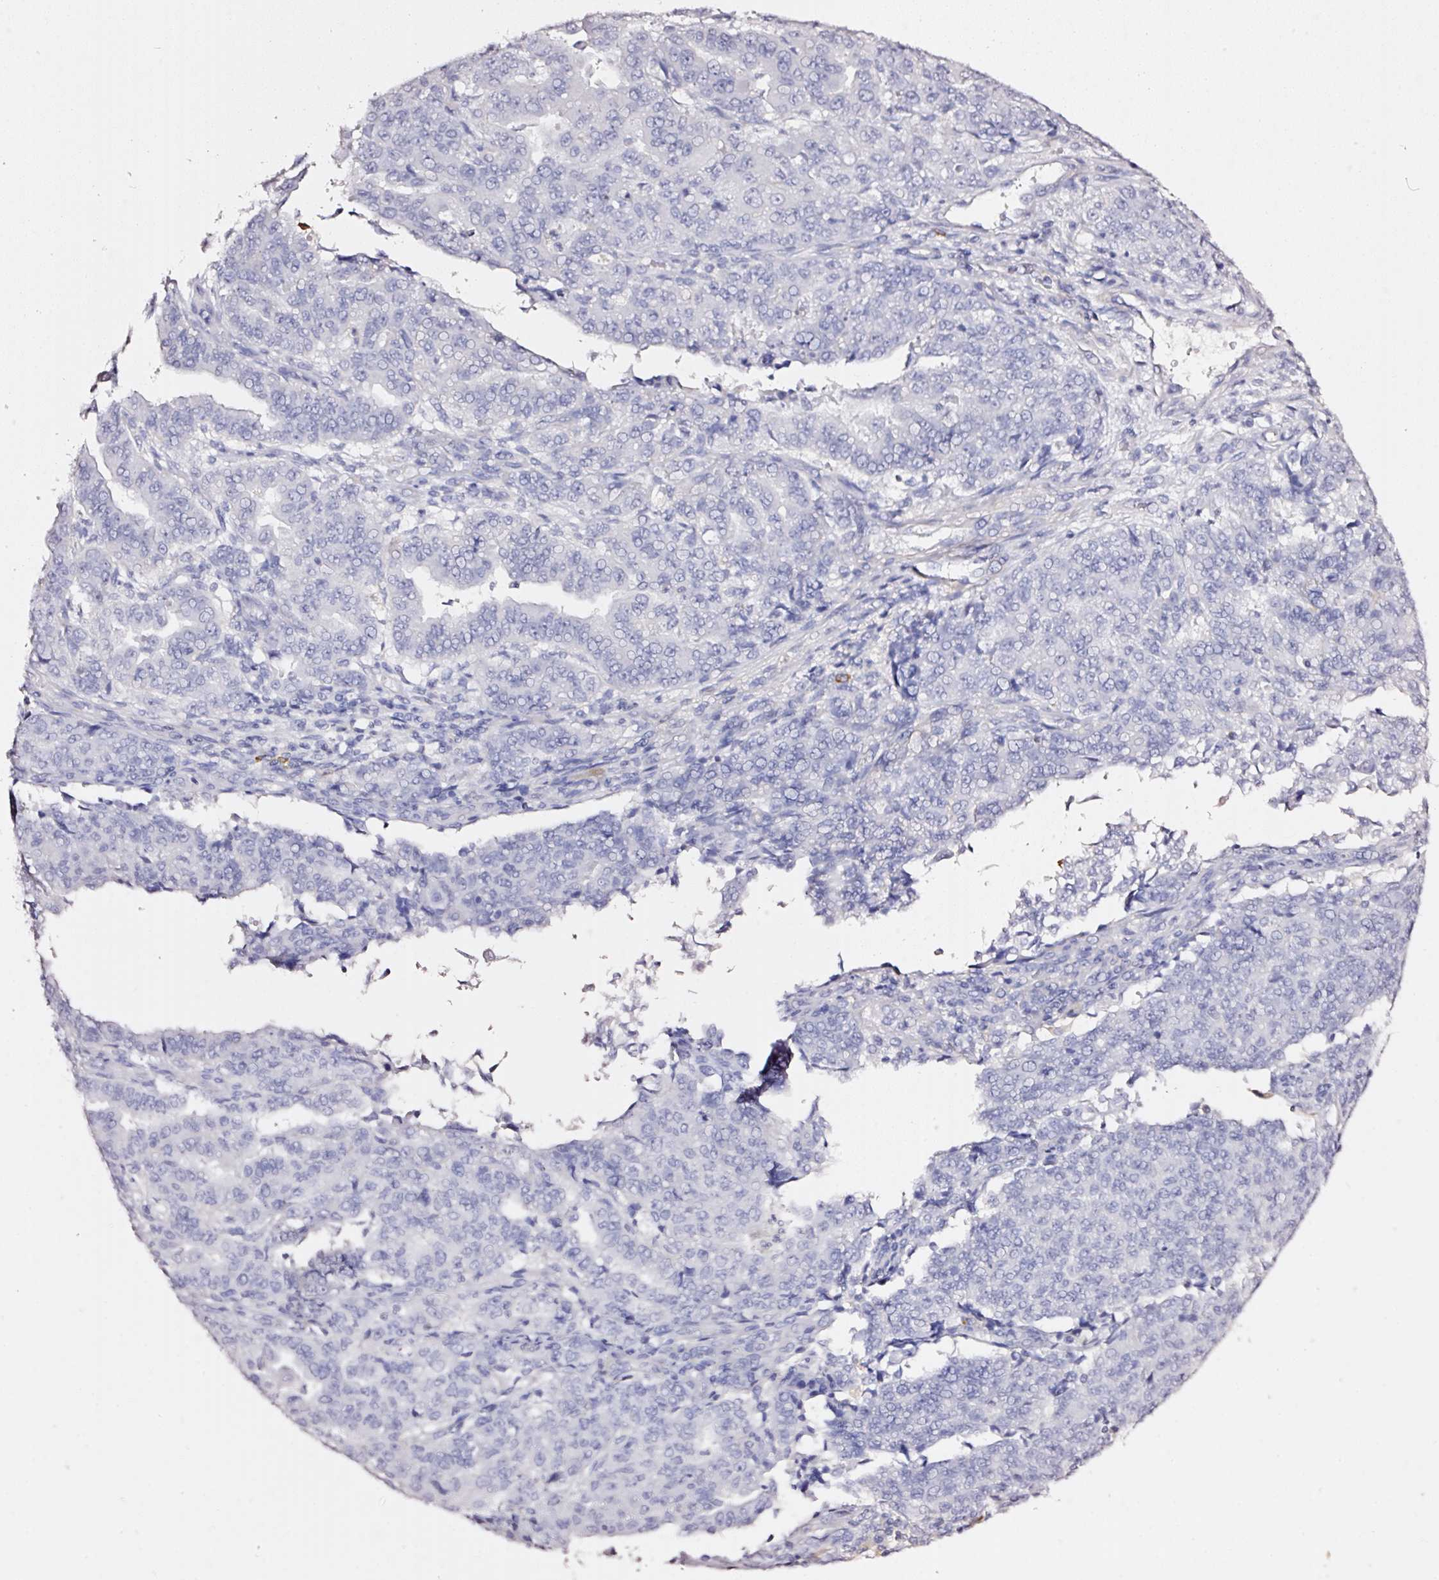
{"staining": {"intensity": "negative", "quantity": "none", "location": "none"}, "tissue": "endometrial cancer", "cell_type": "Tumor cells", "image_type": "cancer", "snomed": [{"axis": "morphology", "description": "Adenocarcinoma, NOS"}, {"axis": "topography", "description": "Endometrium"}], "caption": "Tumor cells show no significant expression in adenocarcinoma (endometrial).", "gene": "CYB561A3", "patient": {"sex": "female", "age": 50}}